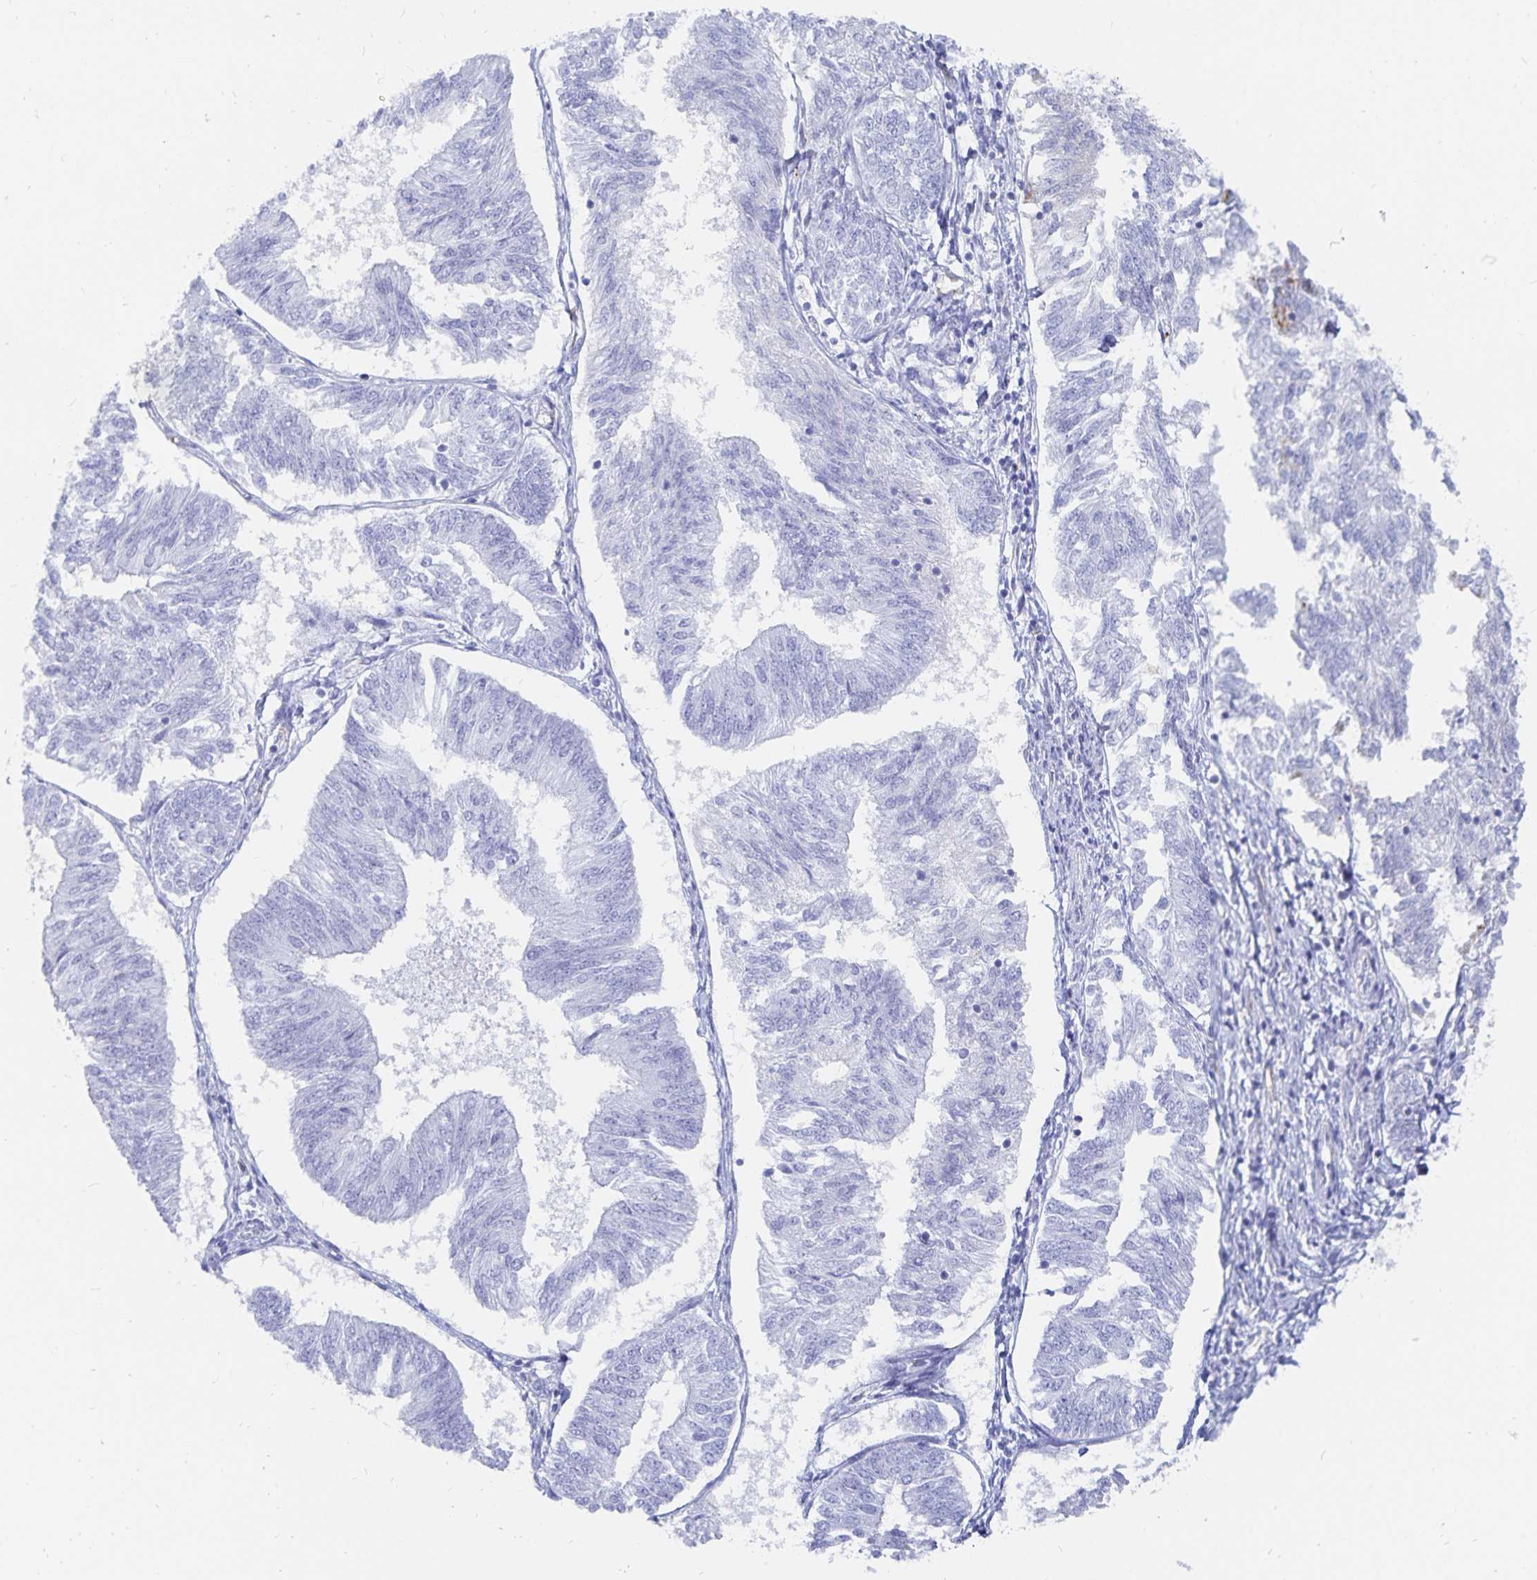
{"staining": {"intensity": "negative", "quantity": "none", "location": "none"}, "tissue": "endometrial cancer", "cell_type": "Tumor cells", "image_type": "cancer", "snomed": [{"axis": "morphology", "description": "Adenocarcinoma, NOS"}, {"axis": "topography", "description": "Endometrium"}], "caption": "A micrograph of adenocarcinoma (endometrial) stained for a protein exhibits no brown staining in tumor cells.", "gene": "INSL5", "patient": {"sex": "female", "age": 58}}